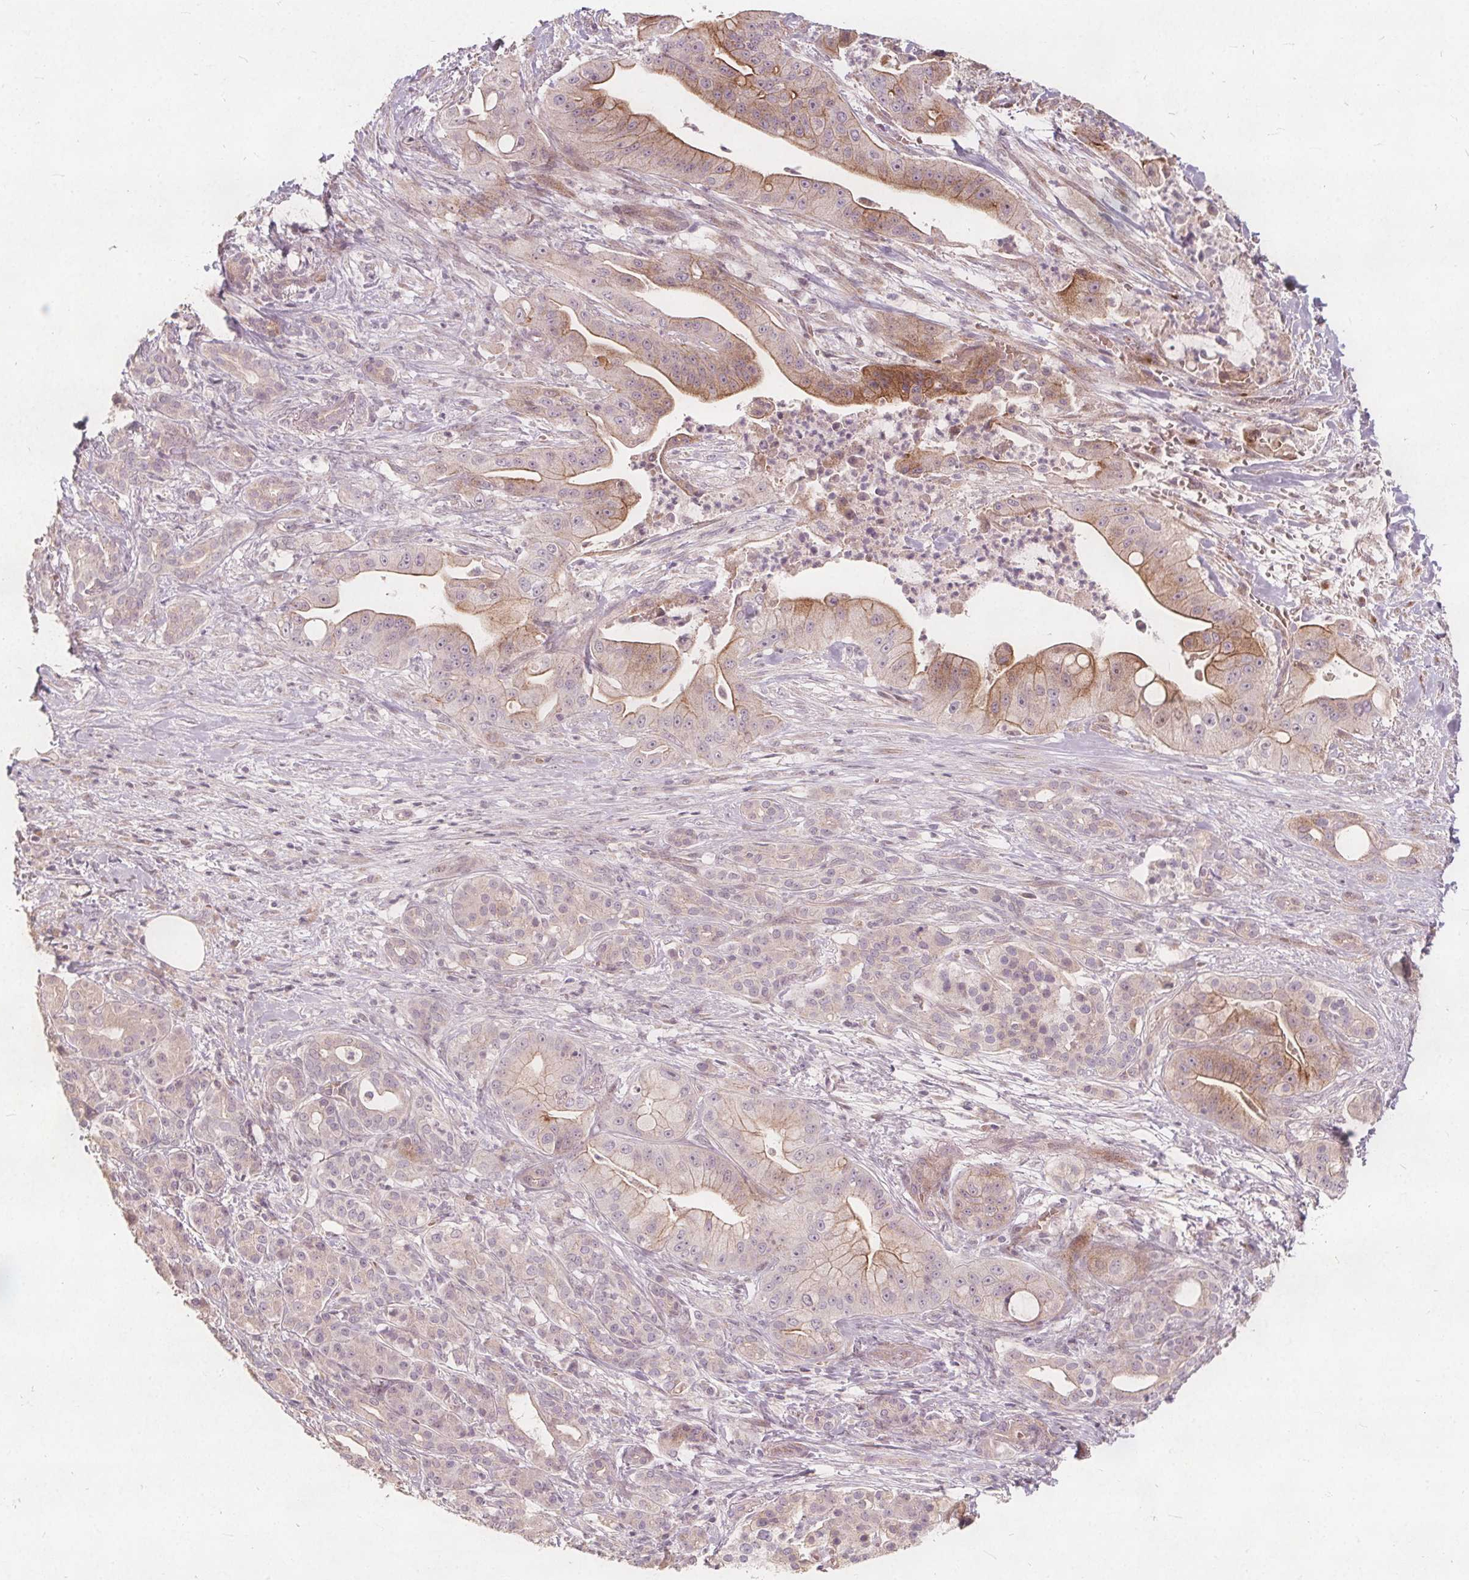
{"staining": {"intensity": "moderate", "quantity": "25%-75%", "location": "cytoplasmic/membranous"}, "tissue": "pancreatic cancer", "cell_type": "Tumor cells", "image_type": "cancer", "snomed": [{"axis": "morphology", "description": "Normal tissue, NOS"}, {"axis": "morphology", "description": "Inflammation, NOS"}, {"axis": "morphology", "description": "Adenocarcinoma, NOS"}, {"axis": "topography", "description": "Pancreas"}], "caption": "Immunohistochemistry (IHC) micrograph of adenocarcinoma (pancreatic) stained for a protein (brown), which demonstrates medium levels of moderate cytoplasmic/membranous expression in approximately 25%-75% of tumor cells.", "gene": "PTPRT", "patient": {"sex": "male", "age": 57}}